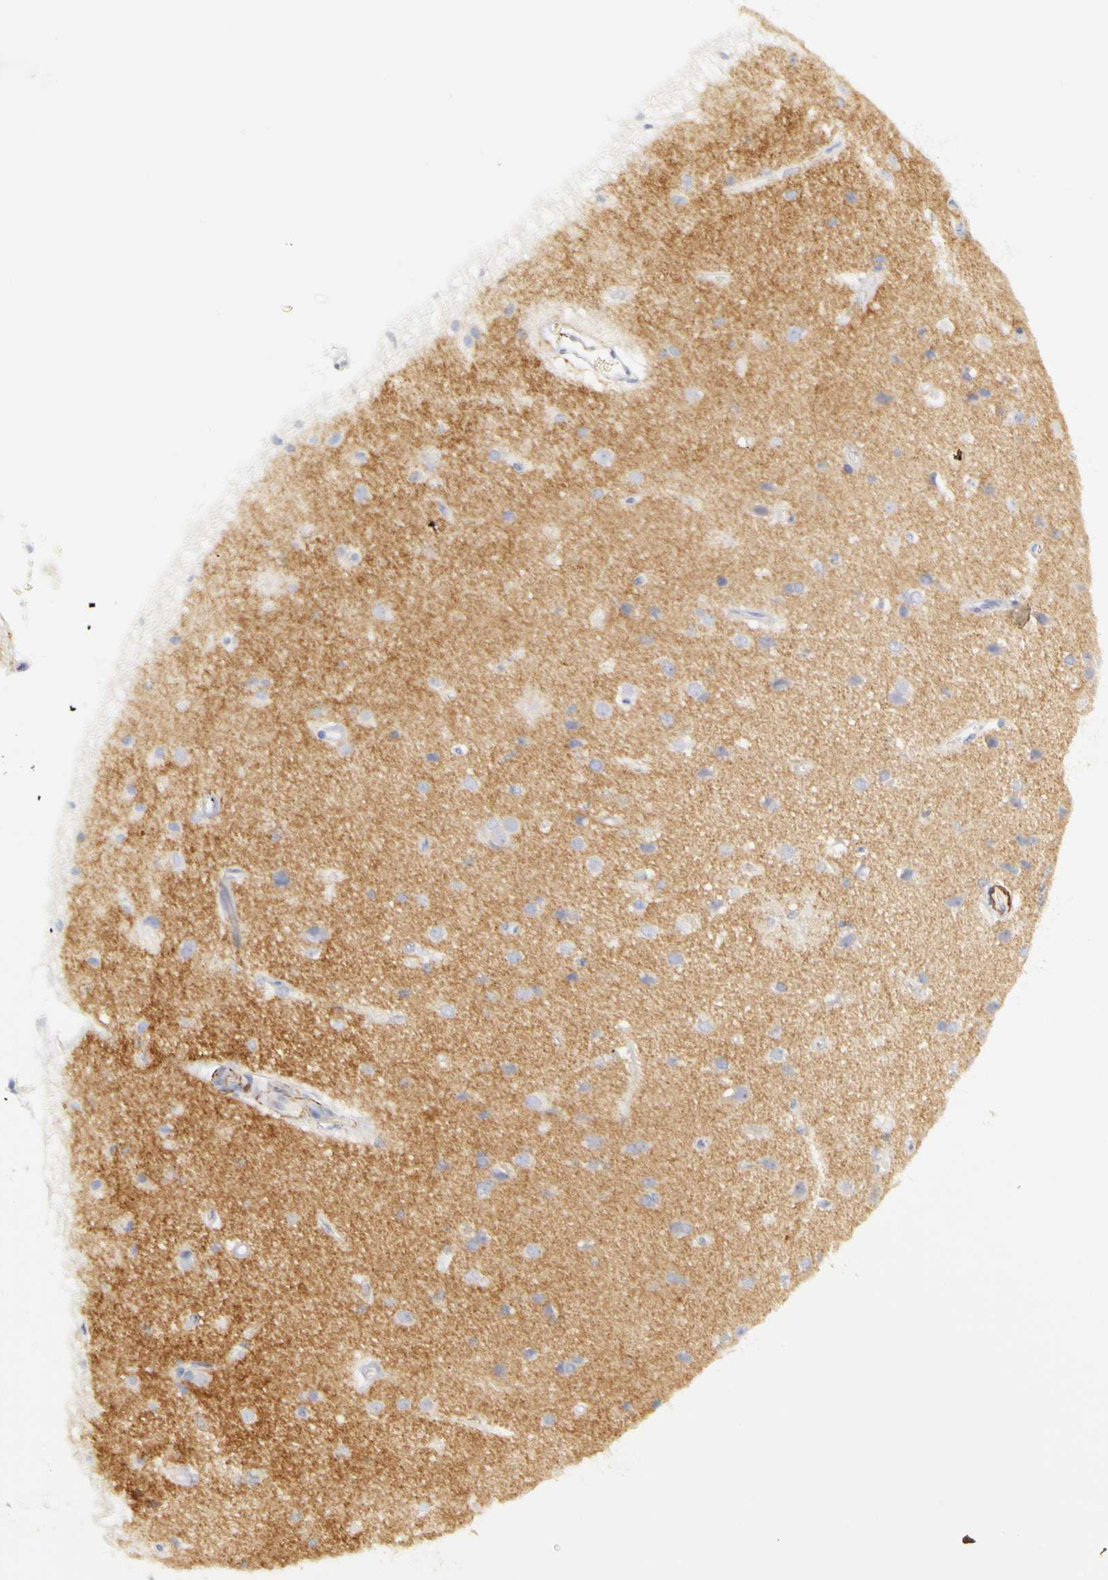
{"staining": {"intensity": "negative", "quantity": "none", "location": "none"}, "tissue": "cerebral cortex", "cell_type": "Endothelial cells", "image_type": "normal", "snomed": [{"axis": "morphology", "description": "Normal tissue, NOS"}, {"axis": "morphology", "description": "Glioma, malignant, High grade"}, {"axis": "topography", "description": "Cerebral cortex"}], "caption": "Immunohistochemical staining of unremarkable cerebral cortex displays no significant positivity in endothelial cells.", "gene": "CNTN2", "patient": {"sex": "male", "age": 77}}